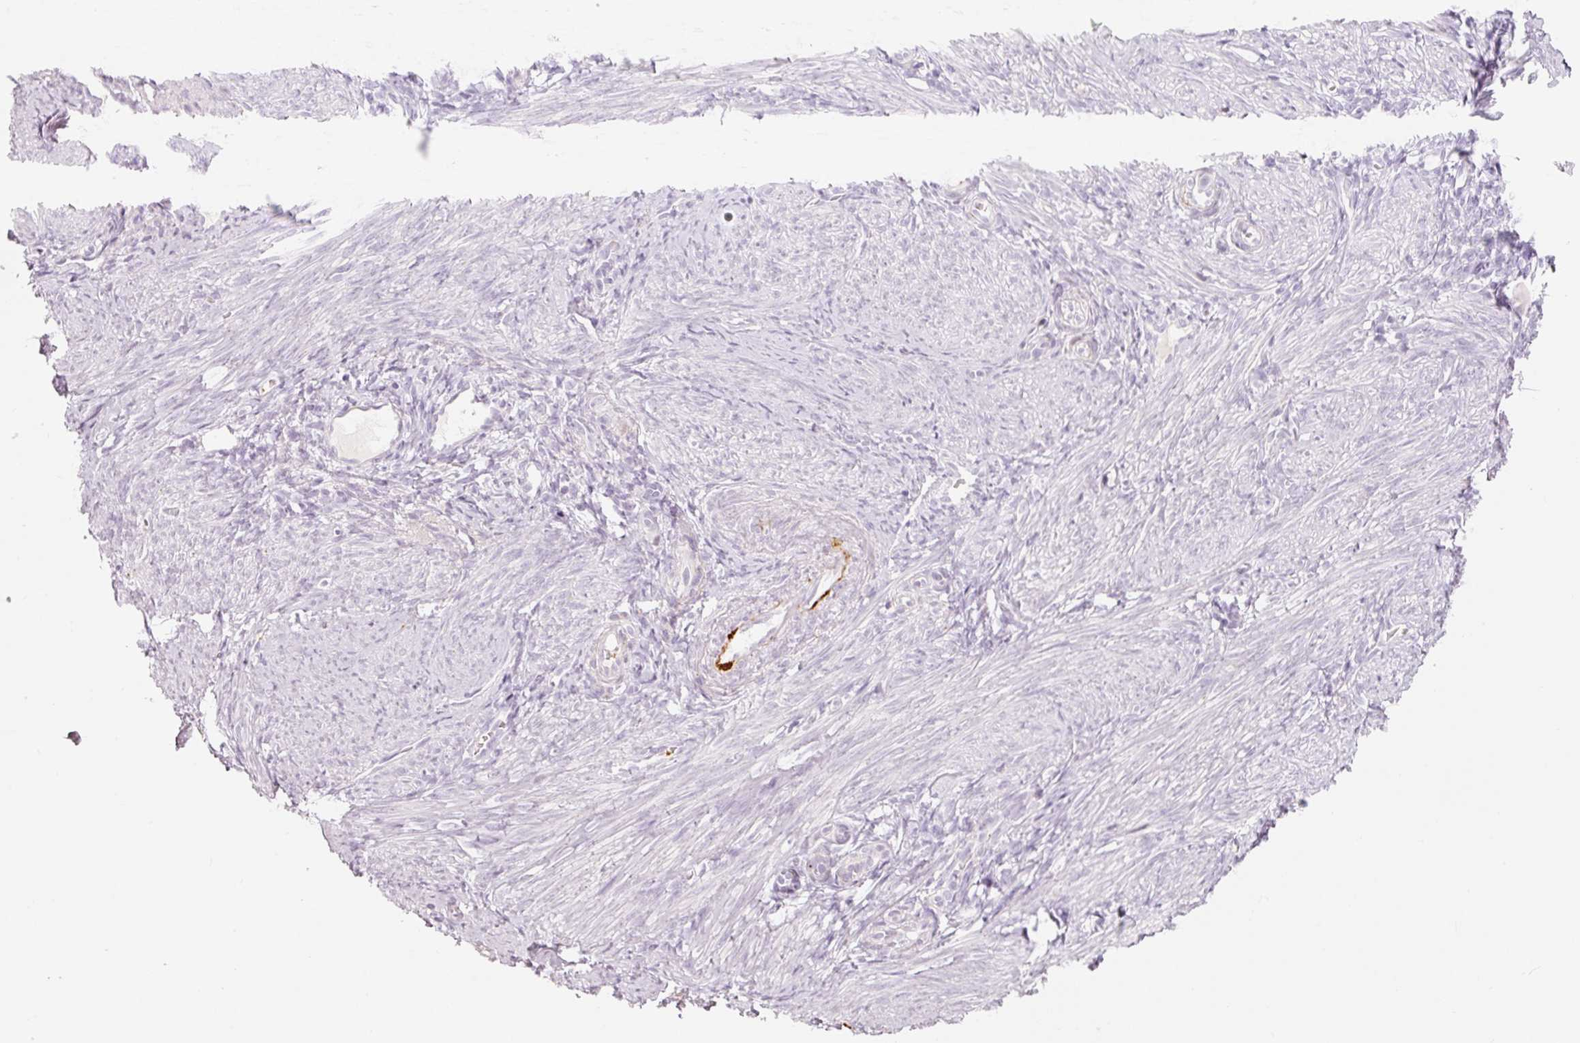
{"staining": {"intensity": "negative", "quantity": "none", "location": "none"}, "tissue": "endometrium", "cell_type": "Cells in endometrial stroma", "image_type": "normal", "snomed": [{"axis": "morphology", "description": "Normal tissue, NOS"}, {"axis": "topography", "description": "Endometrium"}], "caption": "Cells in endometrial stroma show no significant protein expression in normal endometrium. (DAB (3,3'-diaminobenzidine) IHC, high magnification).", "gene": "LECT2", "patient": {"sex": "female", "age": 39}}